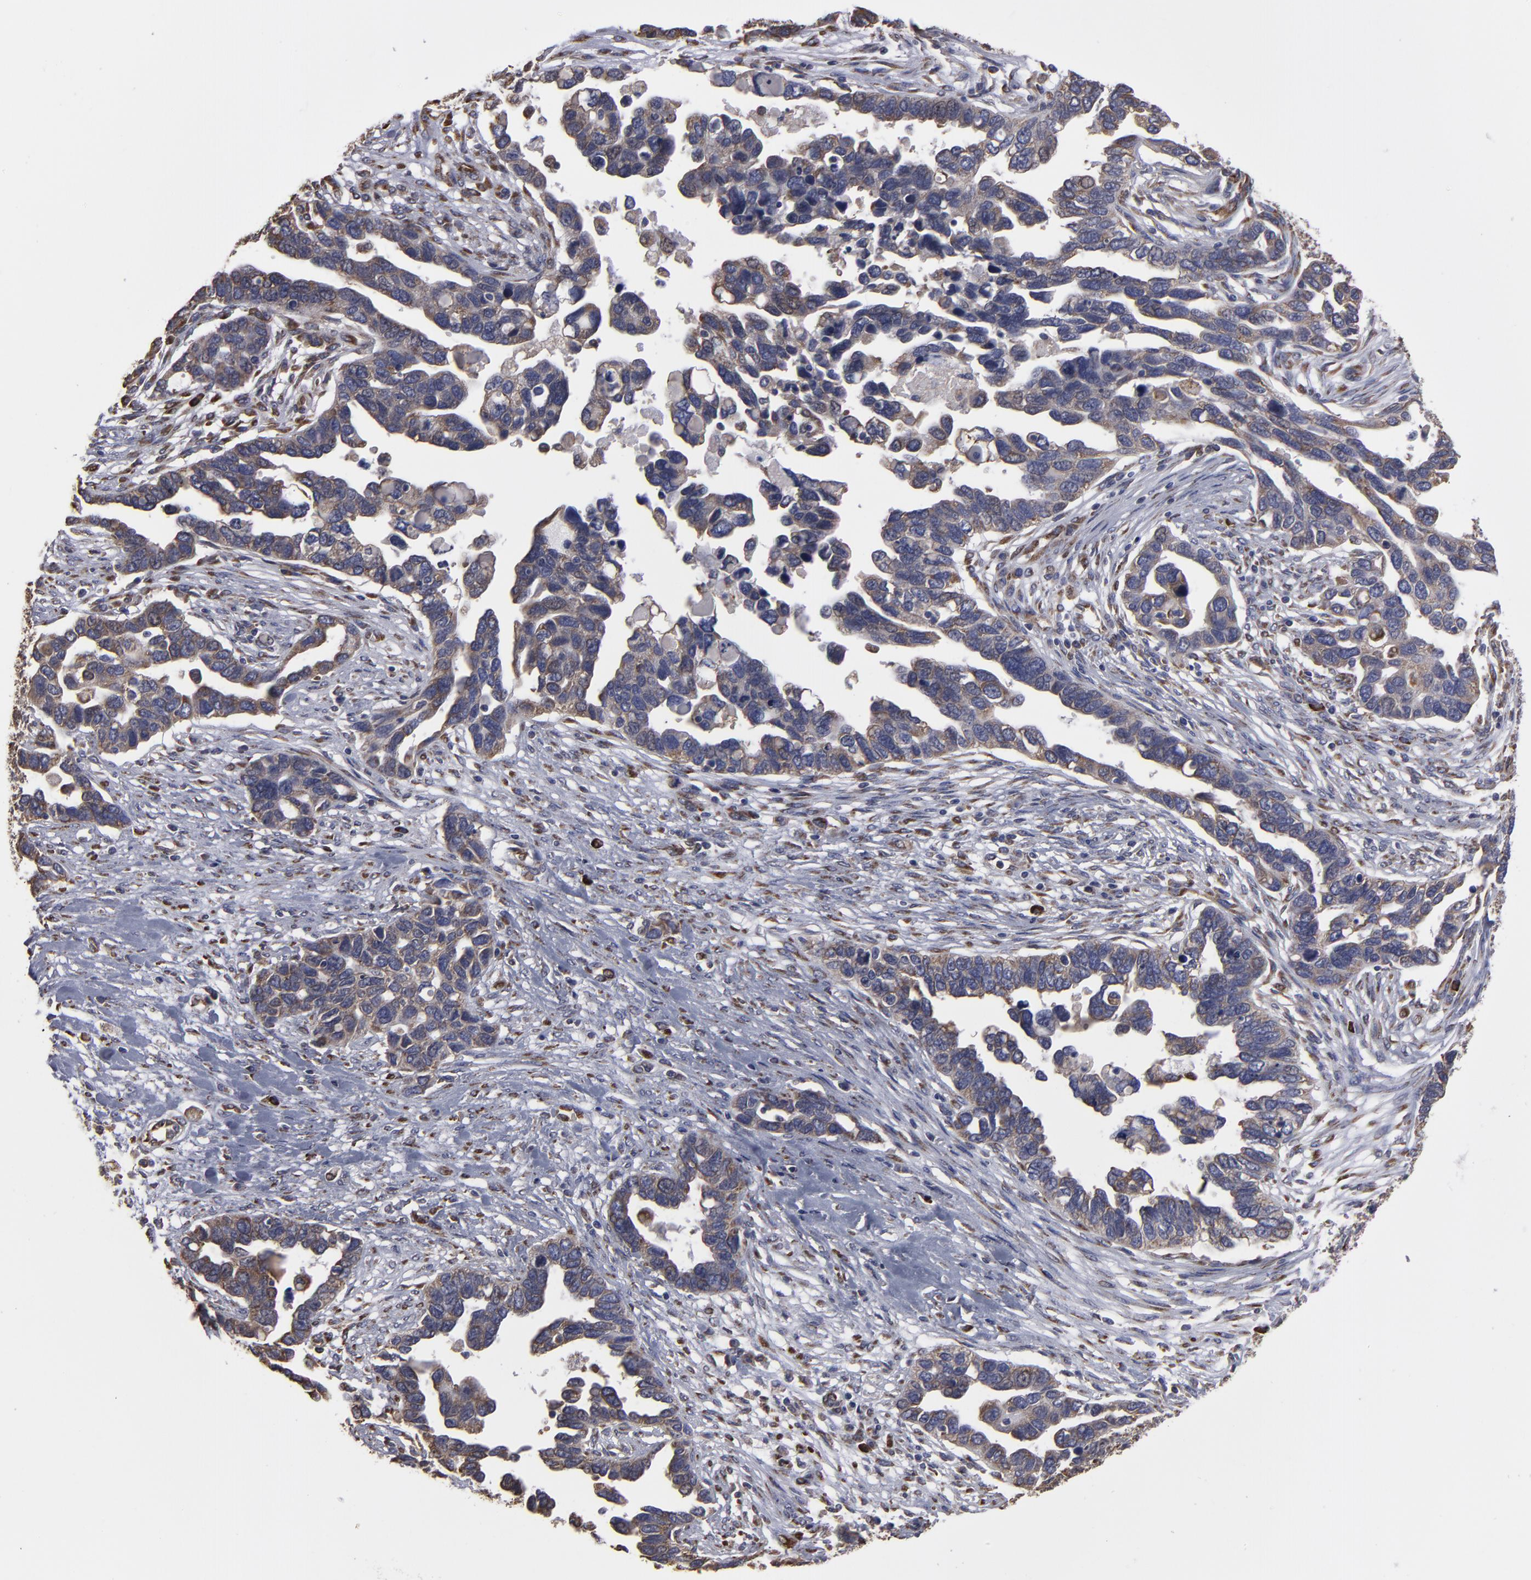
{"staining": {"intensity": "weak", "quantity": ">75%", "location": "cytoplasmic/membranous"}, "tissue": "ovarian cancer", "cell_type": "Tumor cells", "image_type": "cancer", "snomed": [{"axis": "morphology", "description": "Cystadenocarcinoma, serous, NOS"}, {"axis": "topography", "description": "Ovary"}], "caption": "This is an image of IHC staining of ovarian cancer, which shows weak staining in the cytoplasmic/membranous of tumor cells.", "gene": "SND1", "patient": {"sex": "female", "age": 54}}